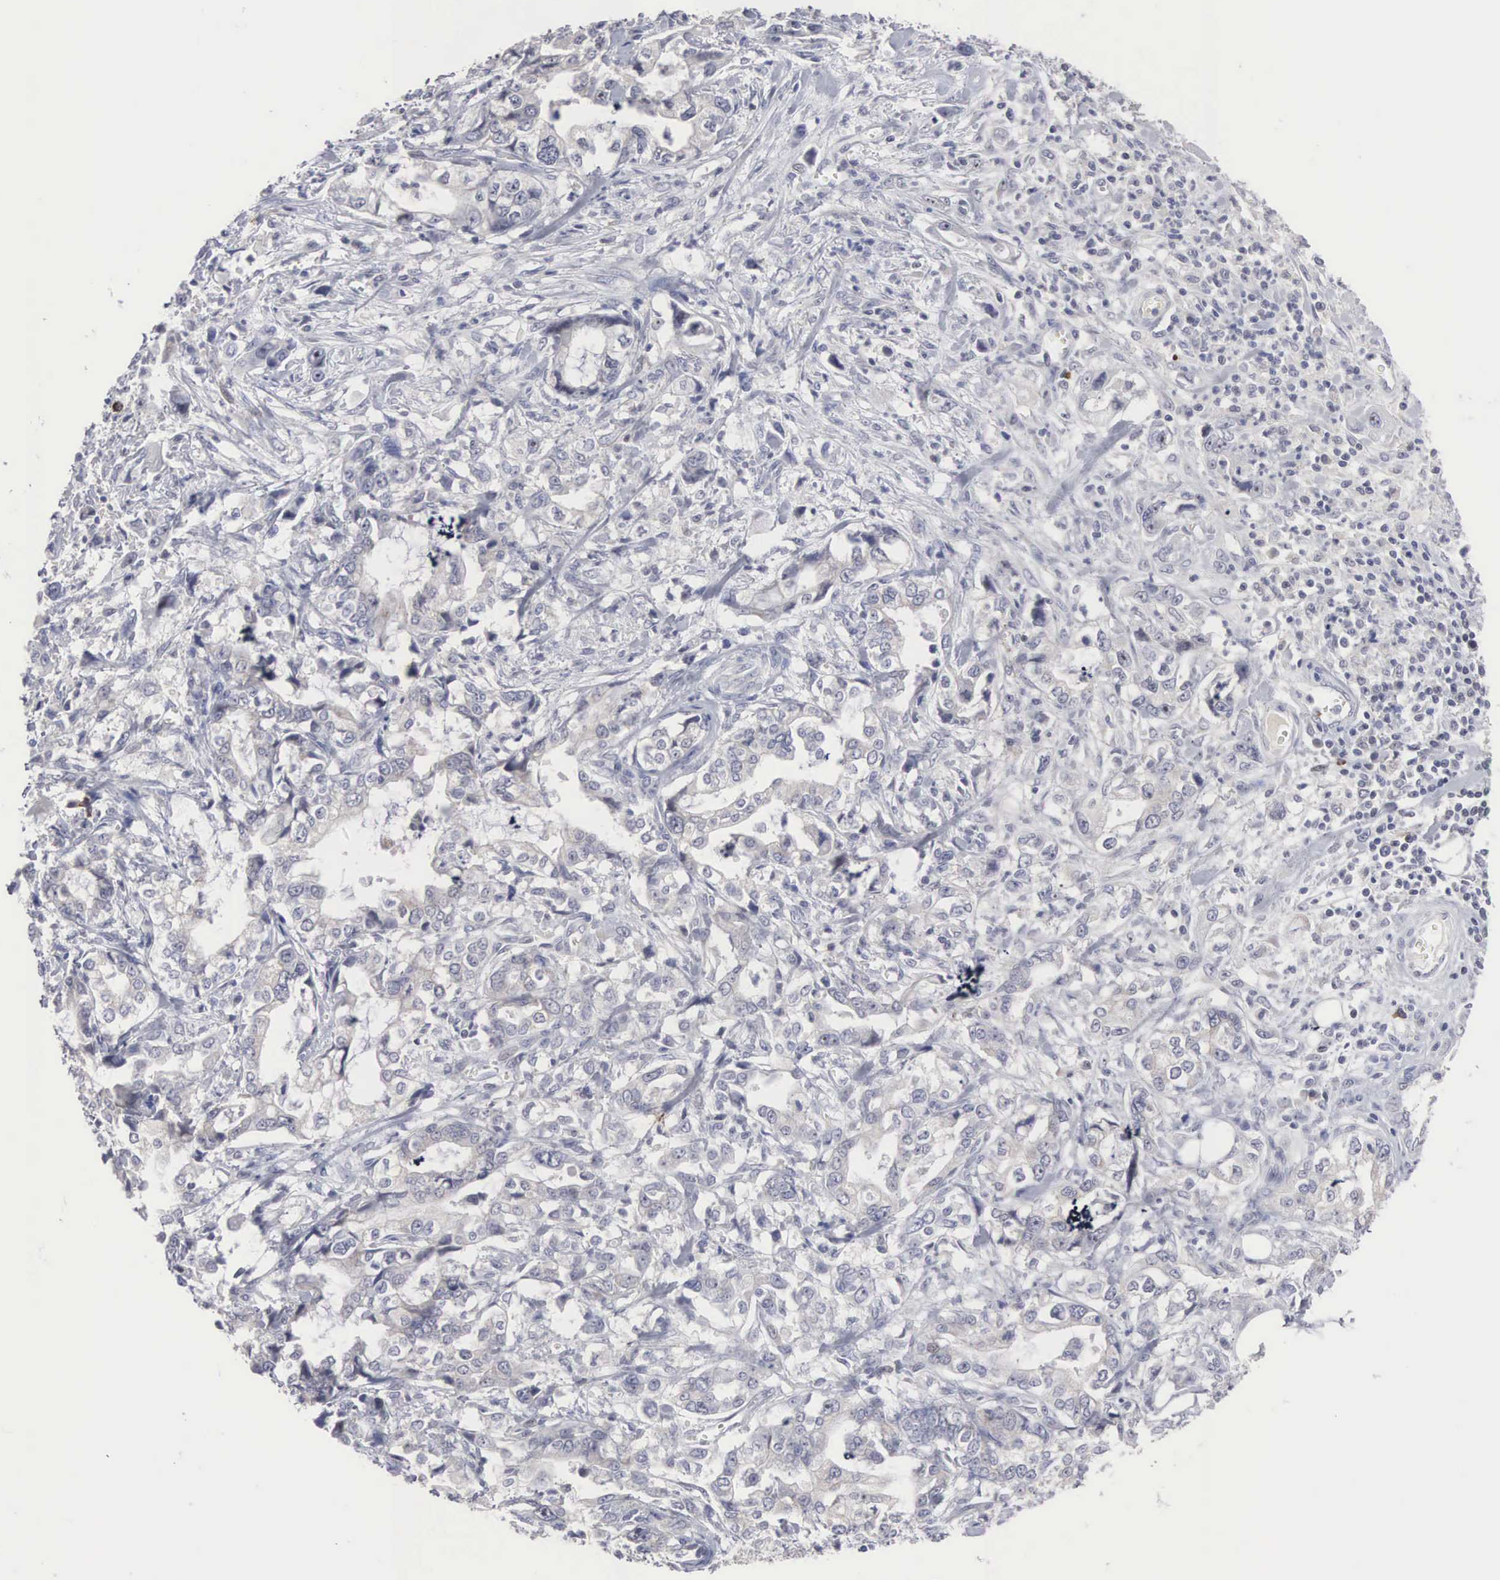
{"staining": {"intensity": "negative", "quantity": "none", "location": "none"}, "tissue": "stomach cancer", "cell_type": "Tumor cells", "image_type": "cancer", "snomed": [{"axis": "morphology", "description": "Adenocarcinoma, NOS"}, {"axis": "topography", "description": "Pancreas"}, {"axis": "topography", "description": "Stomach, upper"}], "caption": "Immunohistochemistry micrograph of neoplastic tissue: human stomach cancer (adenocarcinoma) stained with DAB (3,3'-diaminobenzidine) demonstrates no significant protein staining in tumor cells.", "gene": "ACOT4", "patient": {"sex": "male", "age": 77}}